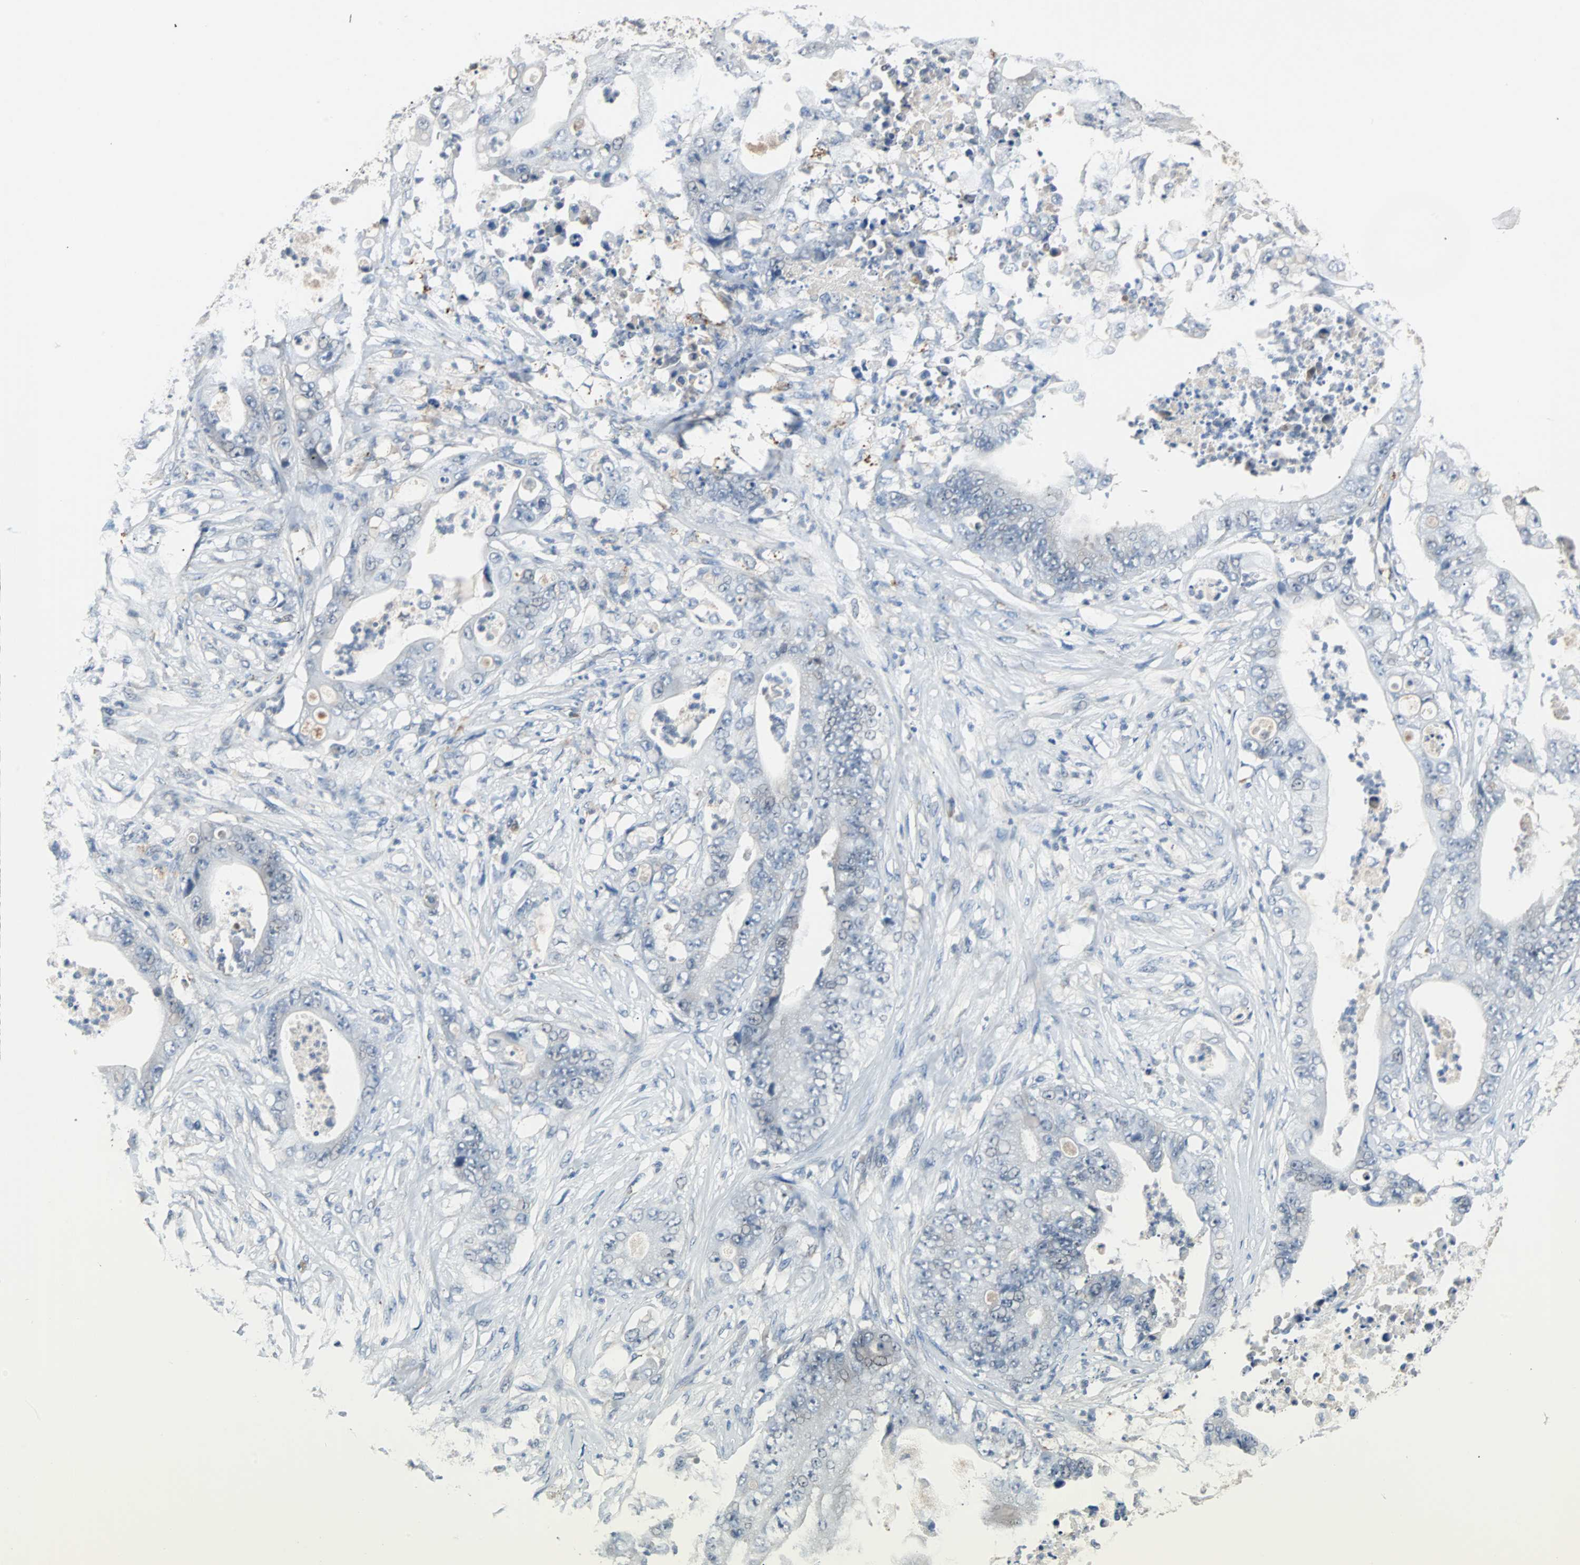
{"staining": {"intensity": "negative", "quantity": "none", "location": "none"}, "tissue": "stomach cancer", "cell_type": "Tumor cells", "image_type": "cancer", "snomed": [{"axis": "morphology", "description": "Adenocarcinoma, NOS"}, {"axis": "topography", "description": "Stomach"}], "caption": "This is an immunohistochemistry histopathology image of human stomach cancer. There is no expression in tumor cells.", "gene": "HLX", "patient": {"sex": "female", "age": 73}}